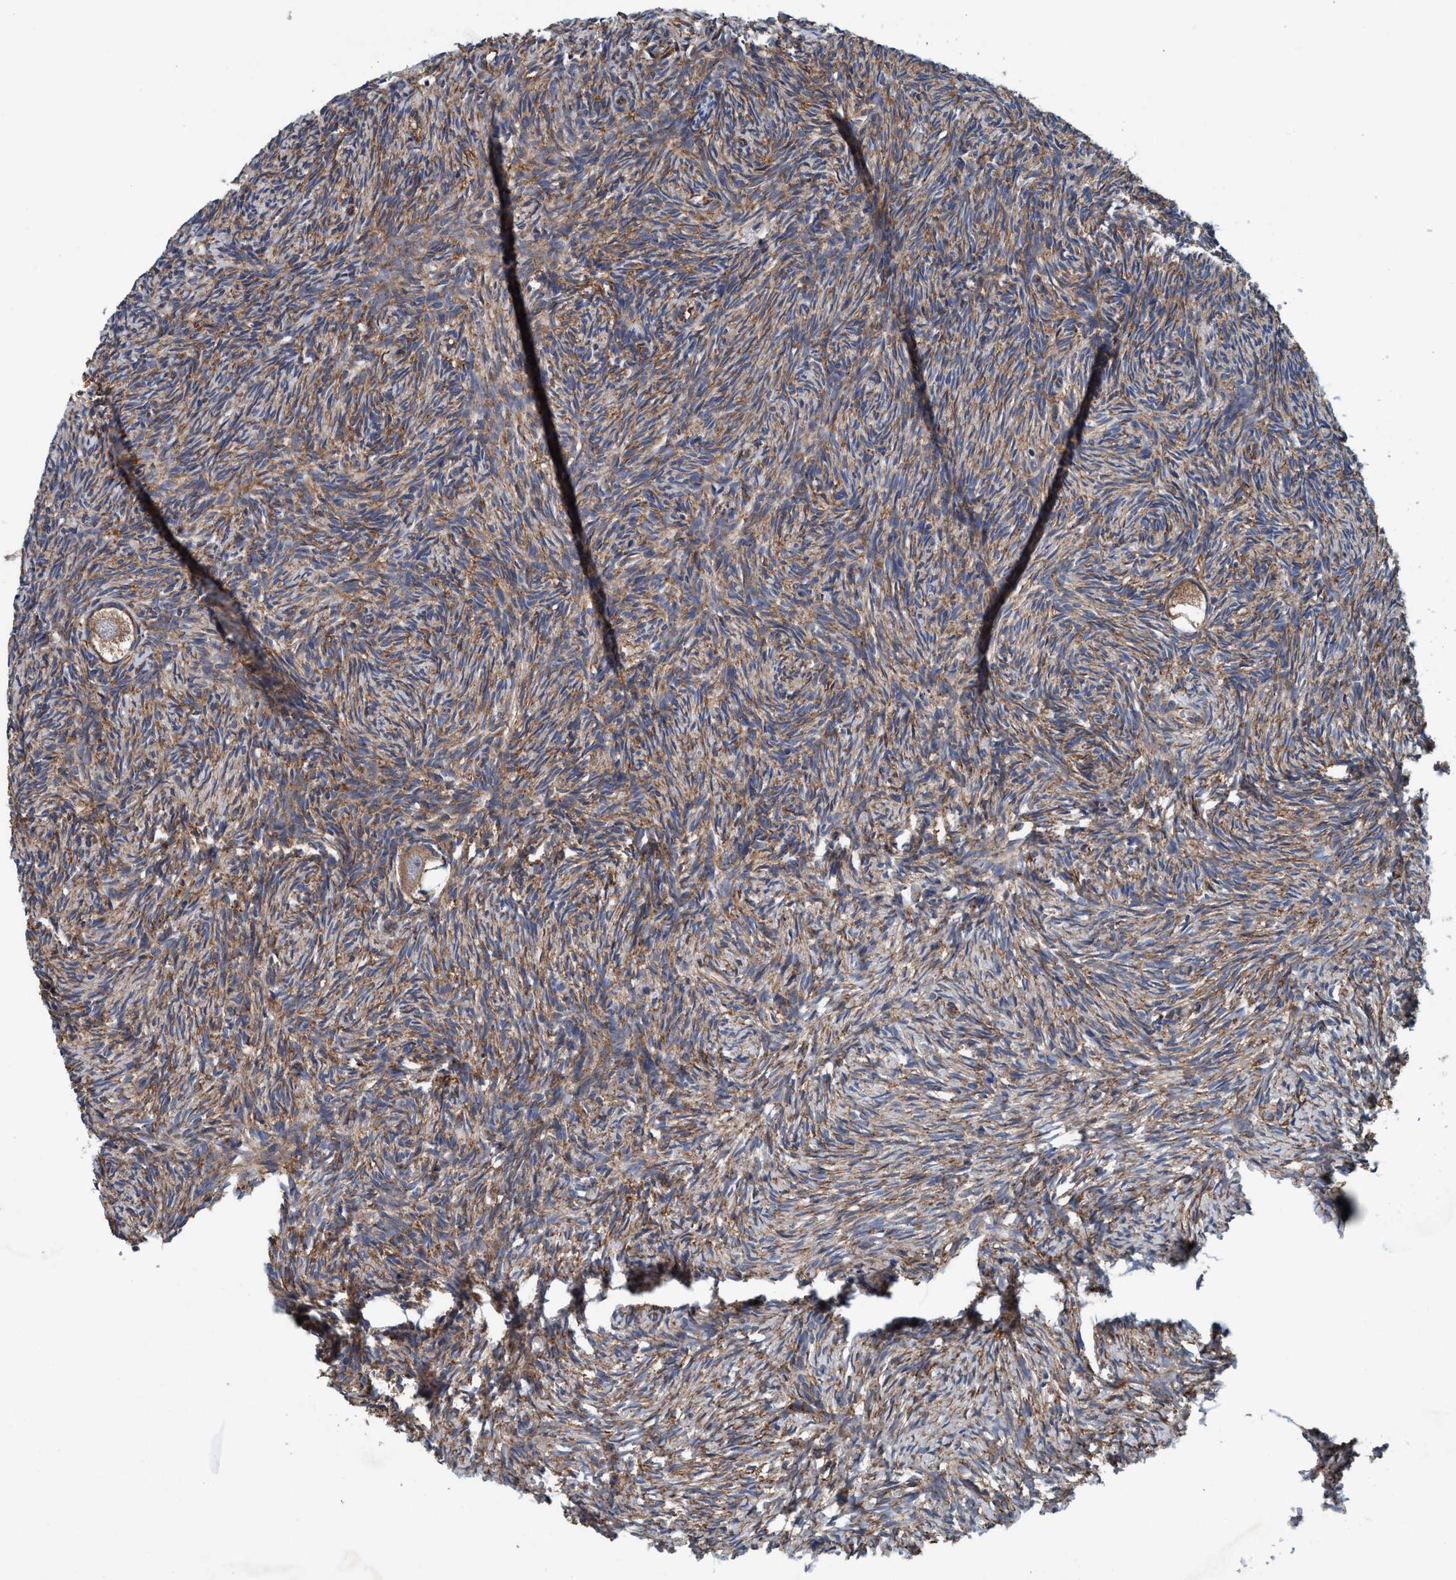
{"staining": {"intensity": "moderate", "quantity": "25%-75%", "location": "cytoplasmic/membranous"}, "tissue": "ovary", "cell_type": "Follicle cells", "image_type": "normal", "snomed": [{"axis": "morphology", "description": "Normal tissue, NOS"}, {"axis": "topography", "description": "Ovary"}], "caption": "Protein analysis of unremarkable ovary displays moderate cytoplasmic/membranous positivity in about 25%-75% of follicle cells.", "gene": "ENDOG", "patient": {"sex": "female", "age": 35}}